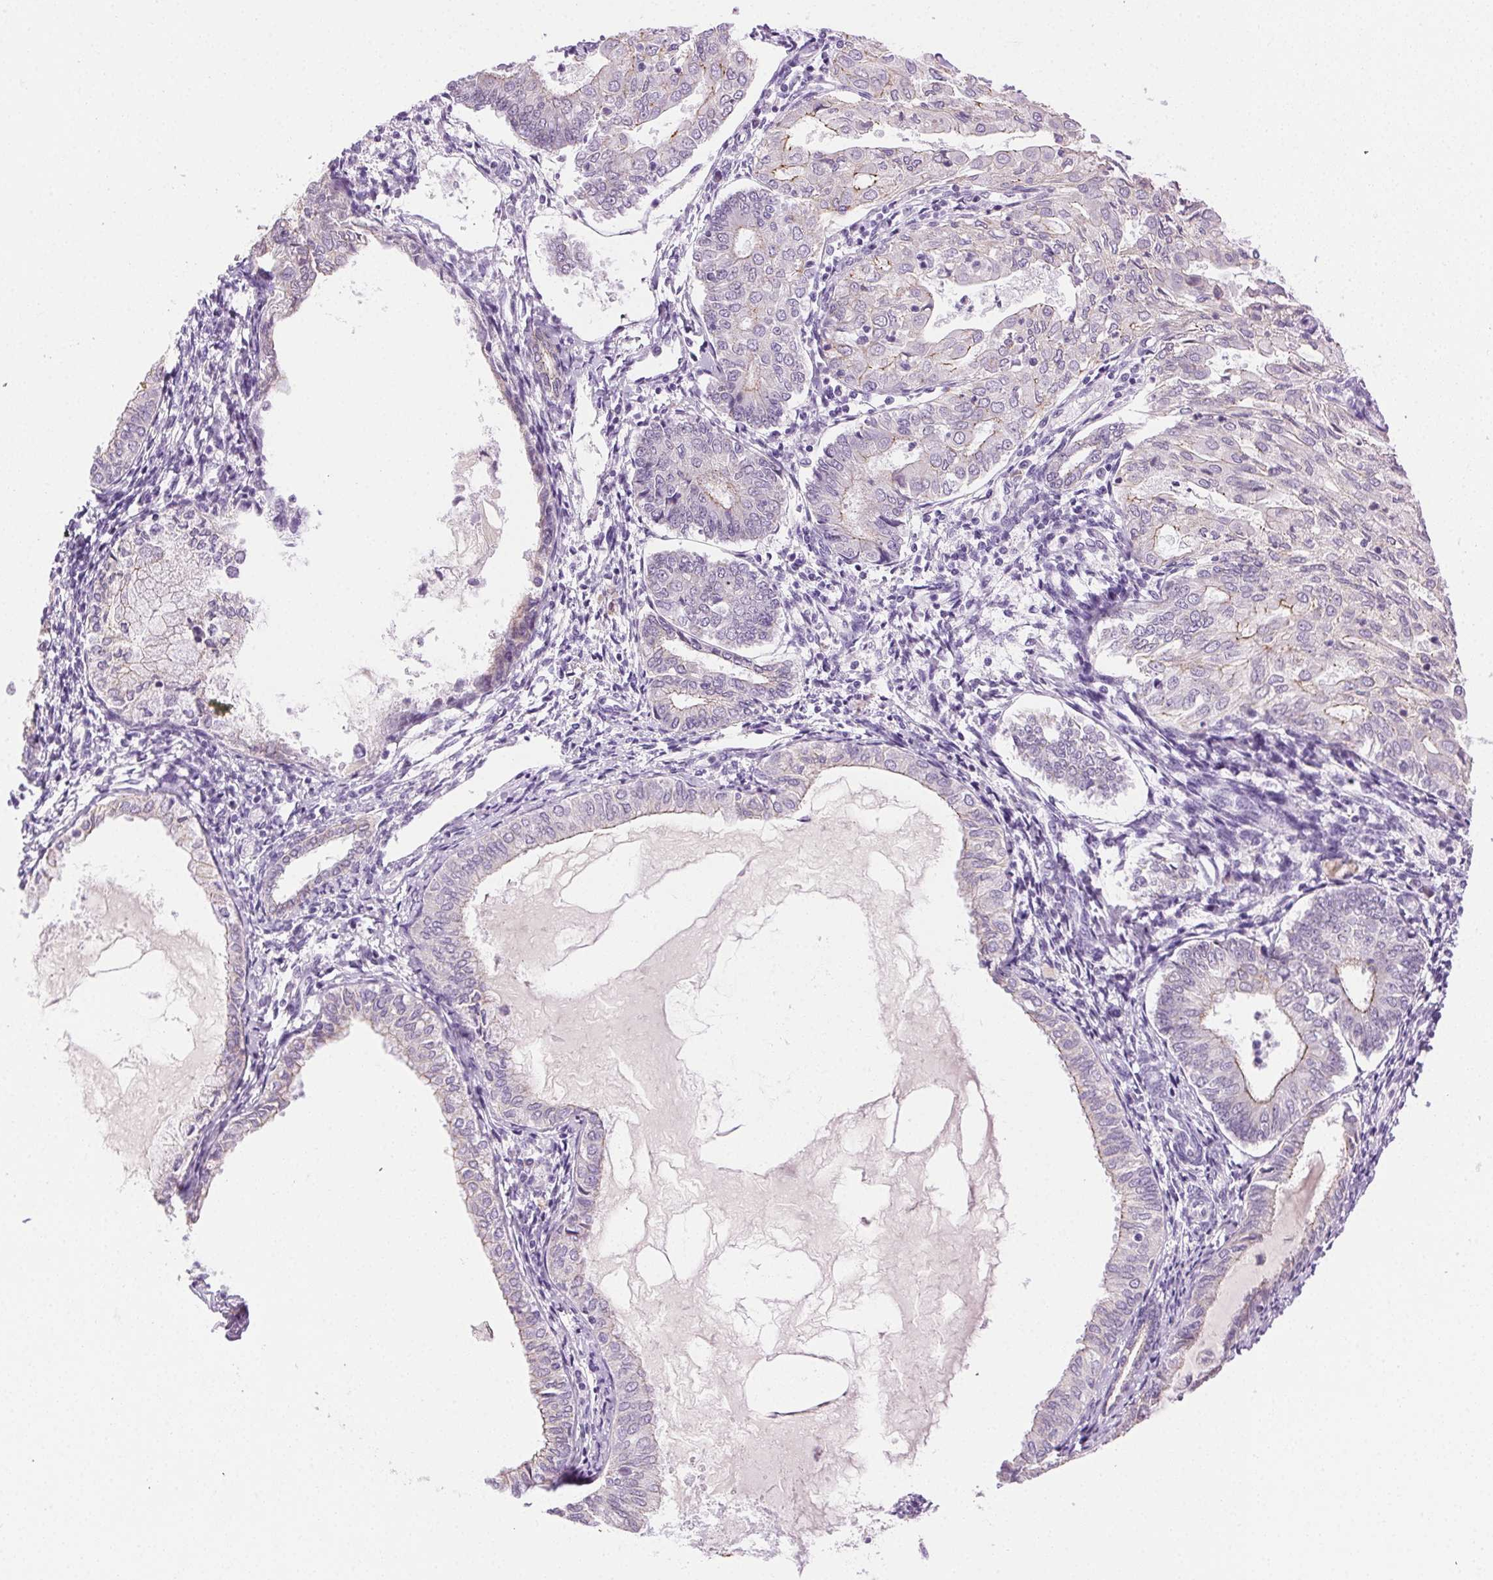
{"staining": {"intensity": "negative", "quantity": "none", "location": "none"}, "tissue": "endometrial cancer", "cell_type": "Tumor cells", "image_type": "cancer", "snomed": [{"axis": "morphology", "description": "Adenocarcinoma, NOS"}, {"axis": "topography", "description": "Endometrium"}], "caption": "IHC image of neoplastic tissue: human endometrial cancer (adenocarcinoma) stained with DAB reveals no significant protein positivity in tumor cells.", "gene": "CLDN10", "patient": {"sex": "female", "age": 68}}